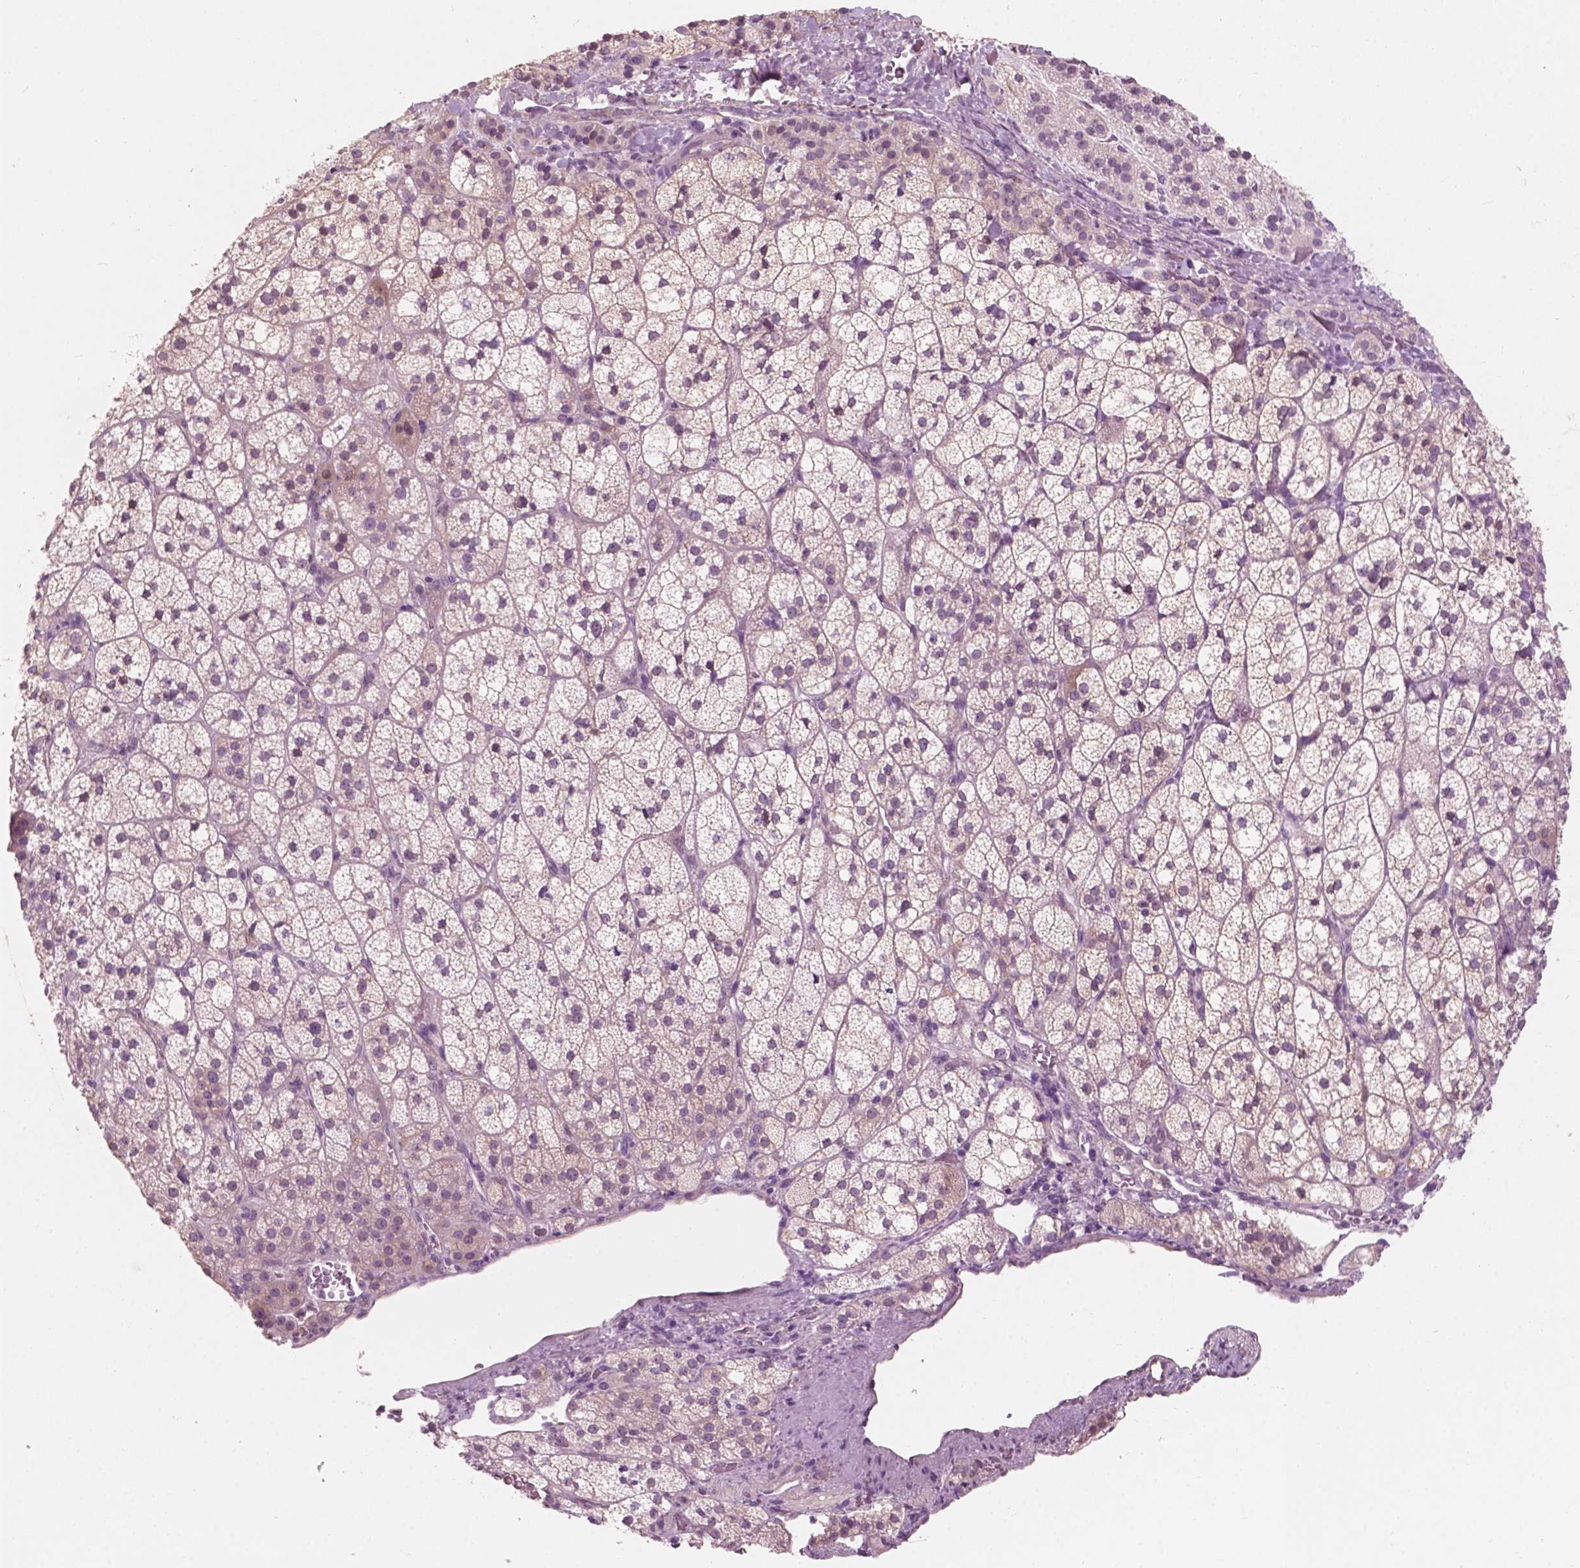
{"staining": {"intensity": "negative", "quantity": "none", "location": "none"}, "tissue": "adrenal gland", "cell_type": "Glandular cells", "image_type": "normal", "snomed": [{"axis": "morphology", "description": "Normal tissue, NOS"}, {"axis": "topography", "description": "Adrenal gland"}], "caption": "Immunohistochemical staining of benign human adrenal gland reveals no significant staining in glandular cells.", "gene": "AWAT1", "patient": {"sex": "female", "age": 60}}